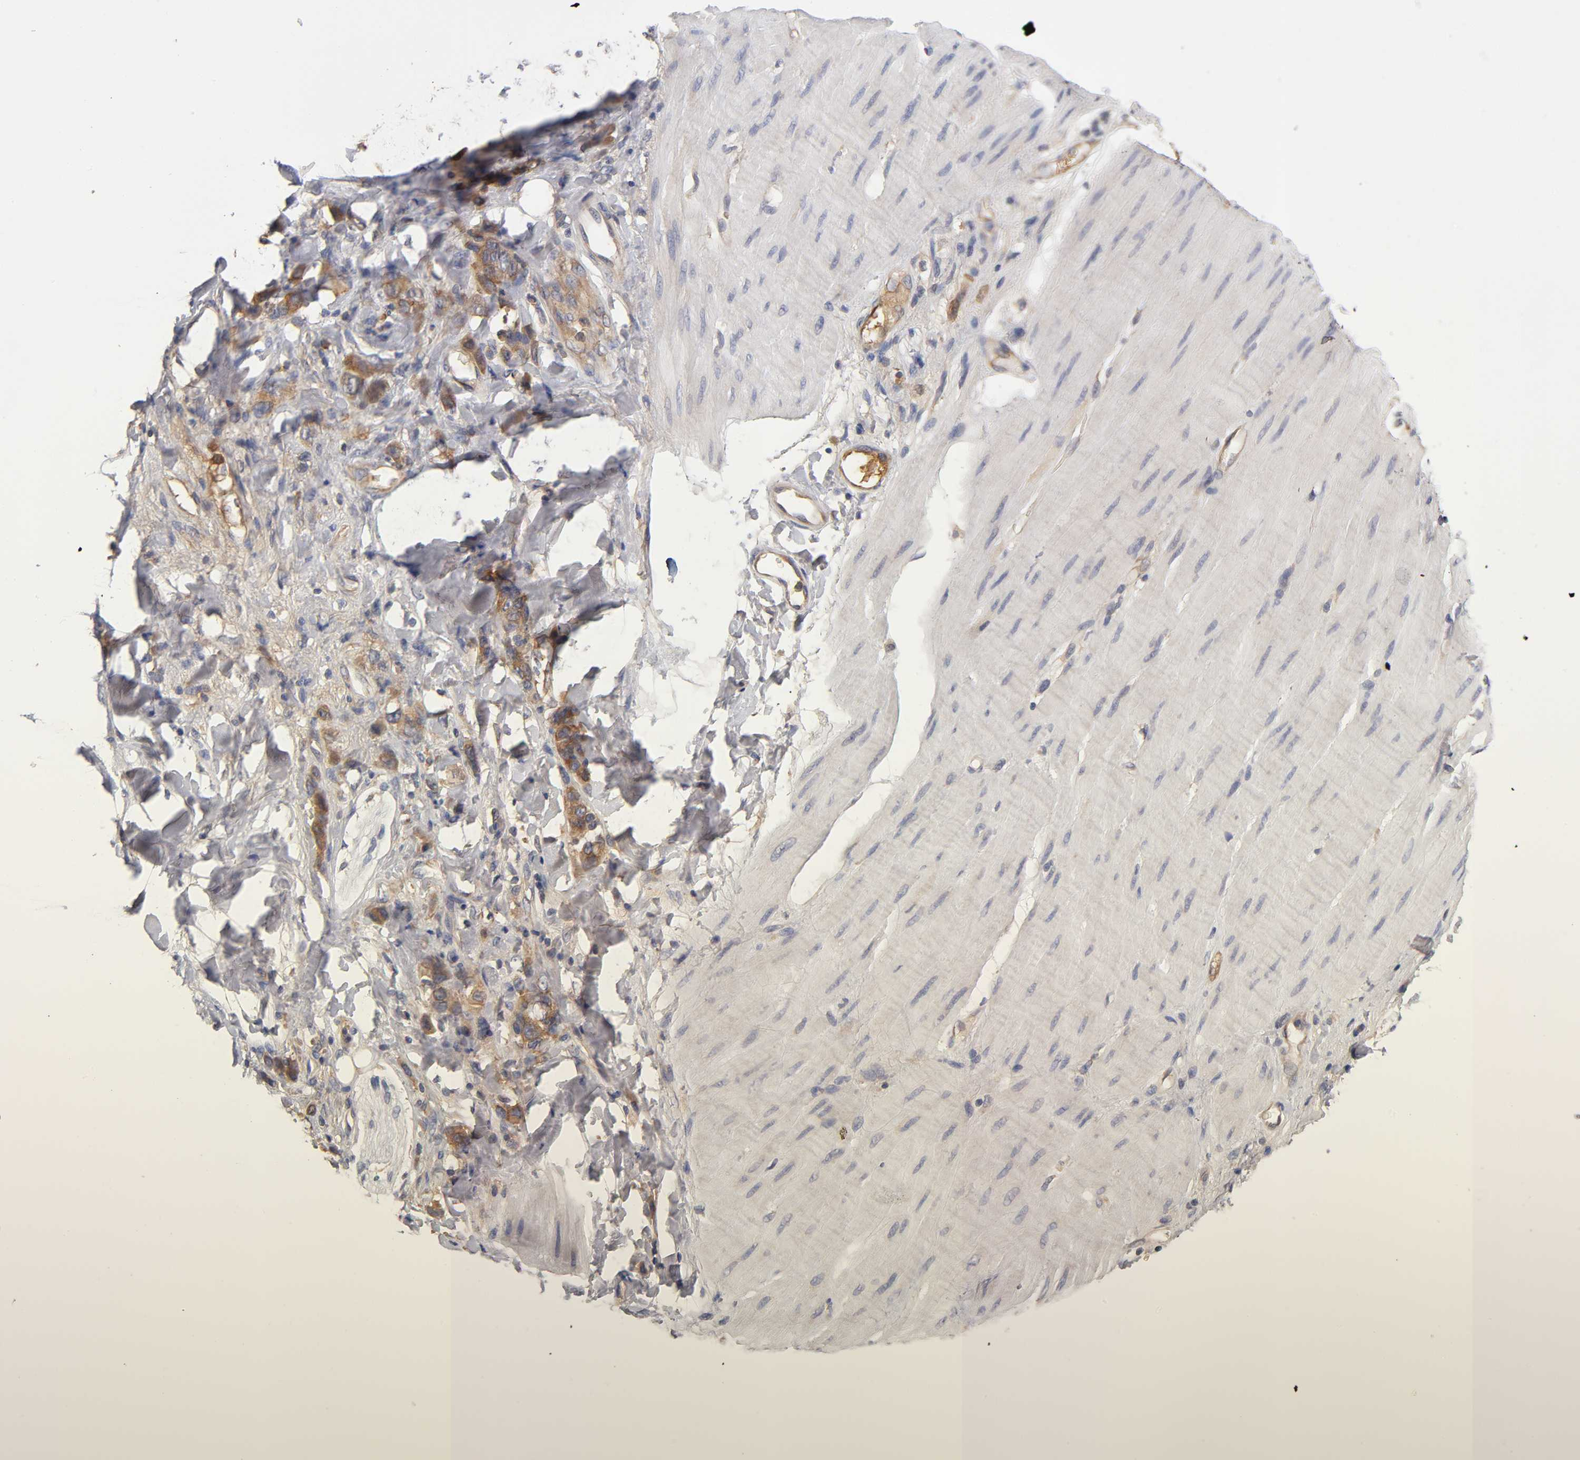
{"staining": {"intensity": "moderate", "quantity": ">75%", "location": "cytoplasmic/membranous"}, "tissue": "stomach cancer", "cell_type": "Tumor cells", "image_type": "cancer", "snomed": [{"axis": "morphology", "description": "Adenocarcinoma, NOS"}, {"axis": "topography", "description": "Stomach"}], "caption": "Moderate cytoplasmic/membranous staining is seen in about >75% of tumor cells in stomach cancer.", "gene": "RPS29", "patient": {"sex": "male", "age": 82}}